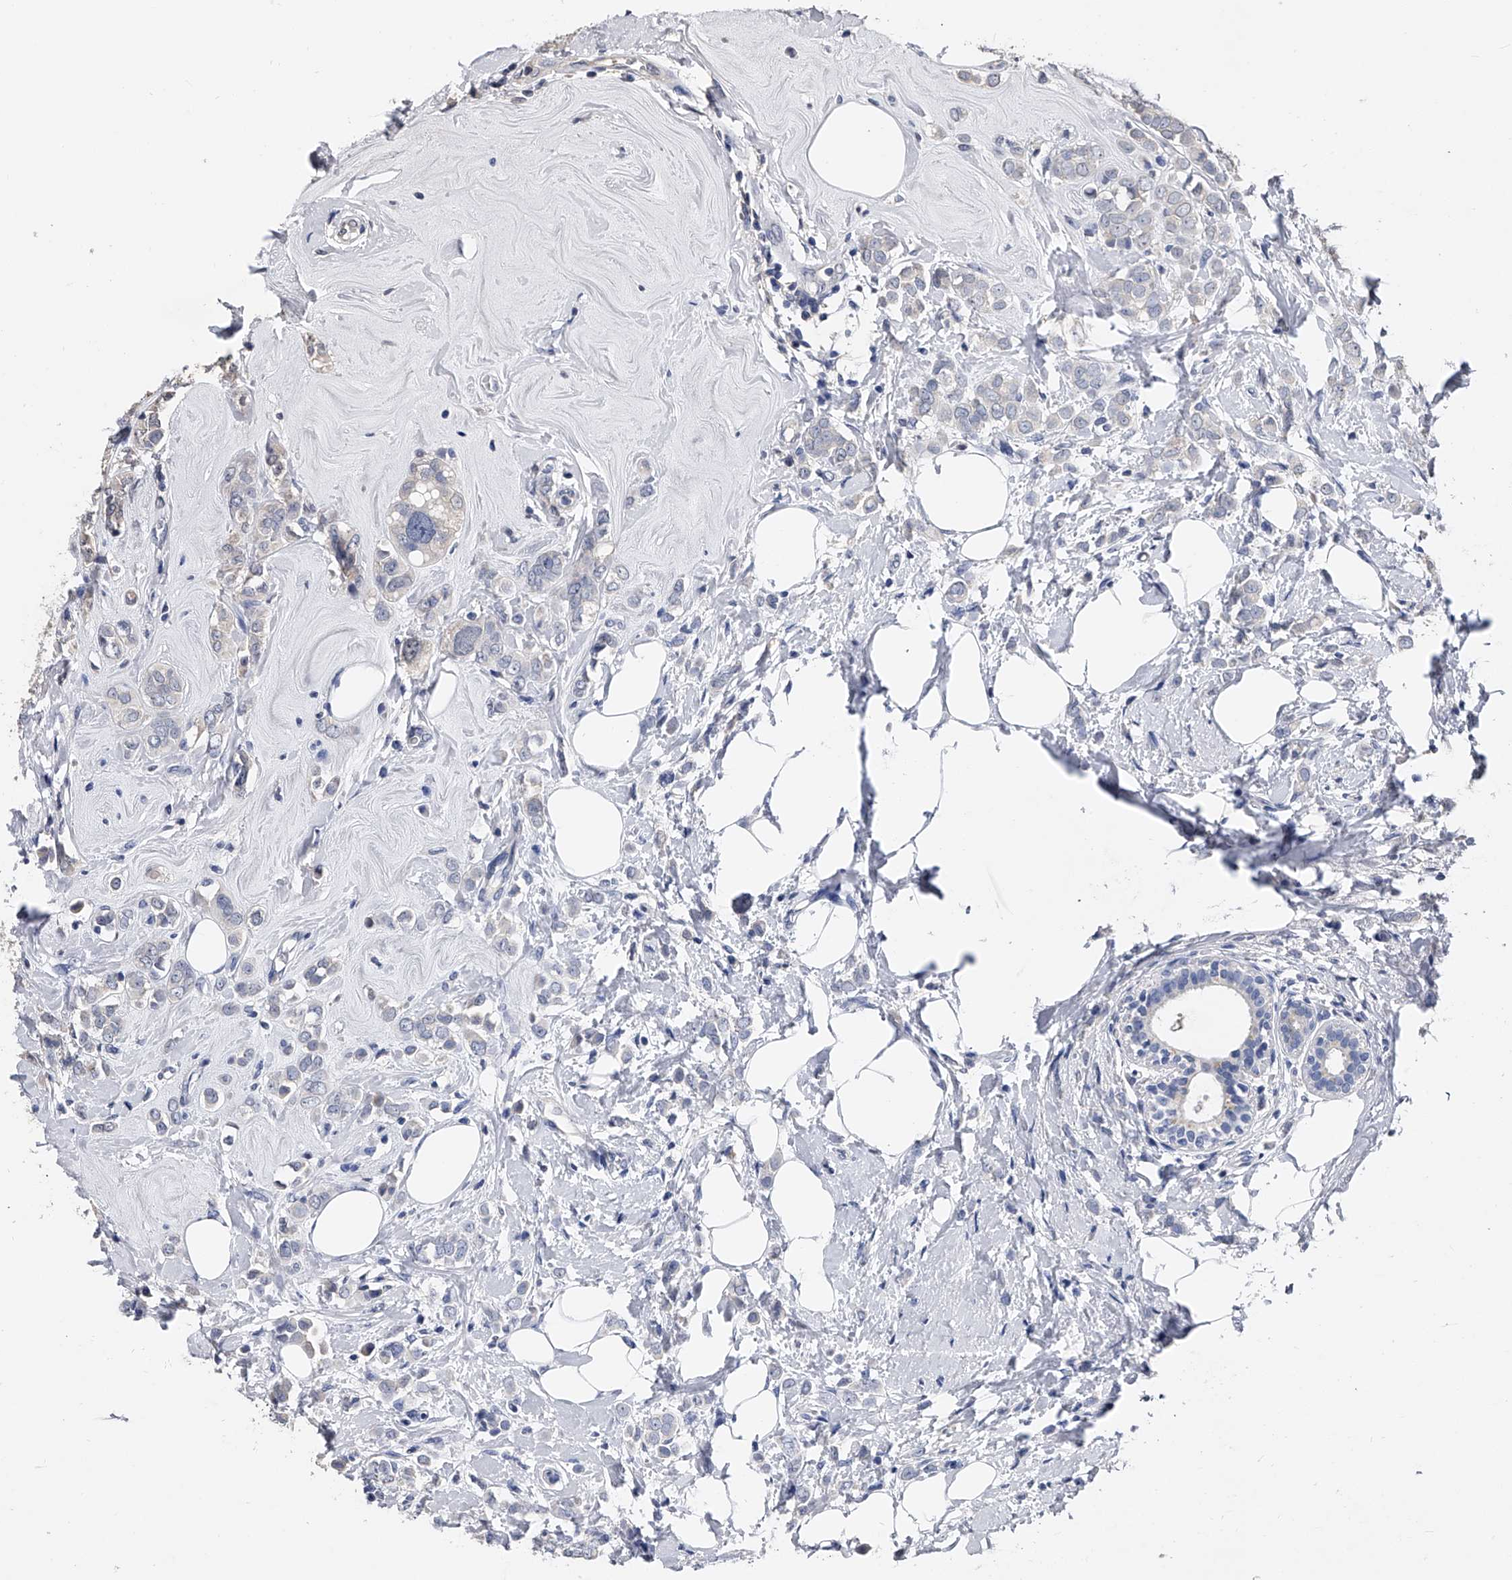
{"staining": {"intensity": "negative", "quantity": "none", "location": "none"}, "tissue": "breast cancer", "cell_type": "Tumor cells", "image_type": "cancer", "snomed": [{"axis": "morphology", "description": "Lobular carcinoma"}, {"axis": "topography", "description": "Breast"}], "caption": "DAB (3,3'-diaminobenzidine) immunohistochemical staining of breast cancer (lobular carcinoma) demonstrates no significant positivity in tumor cells.", "gene": "EFCAB7", "patient": {"sex": "female", "age": 47}}